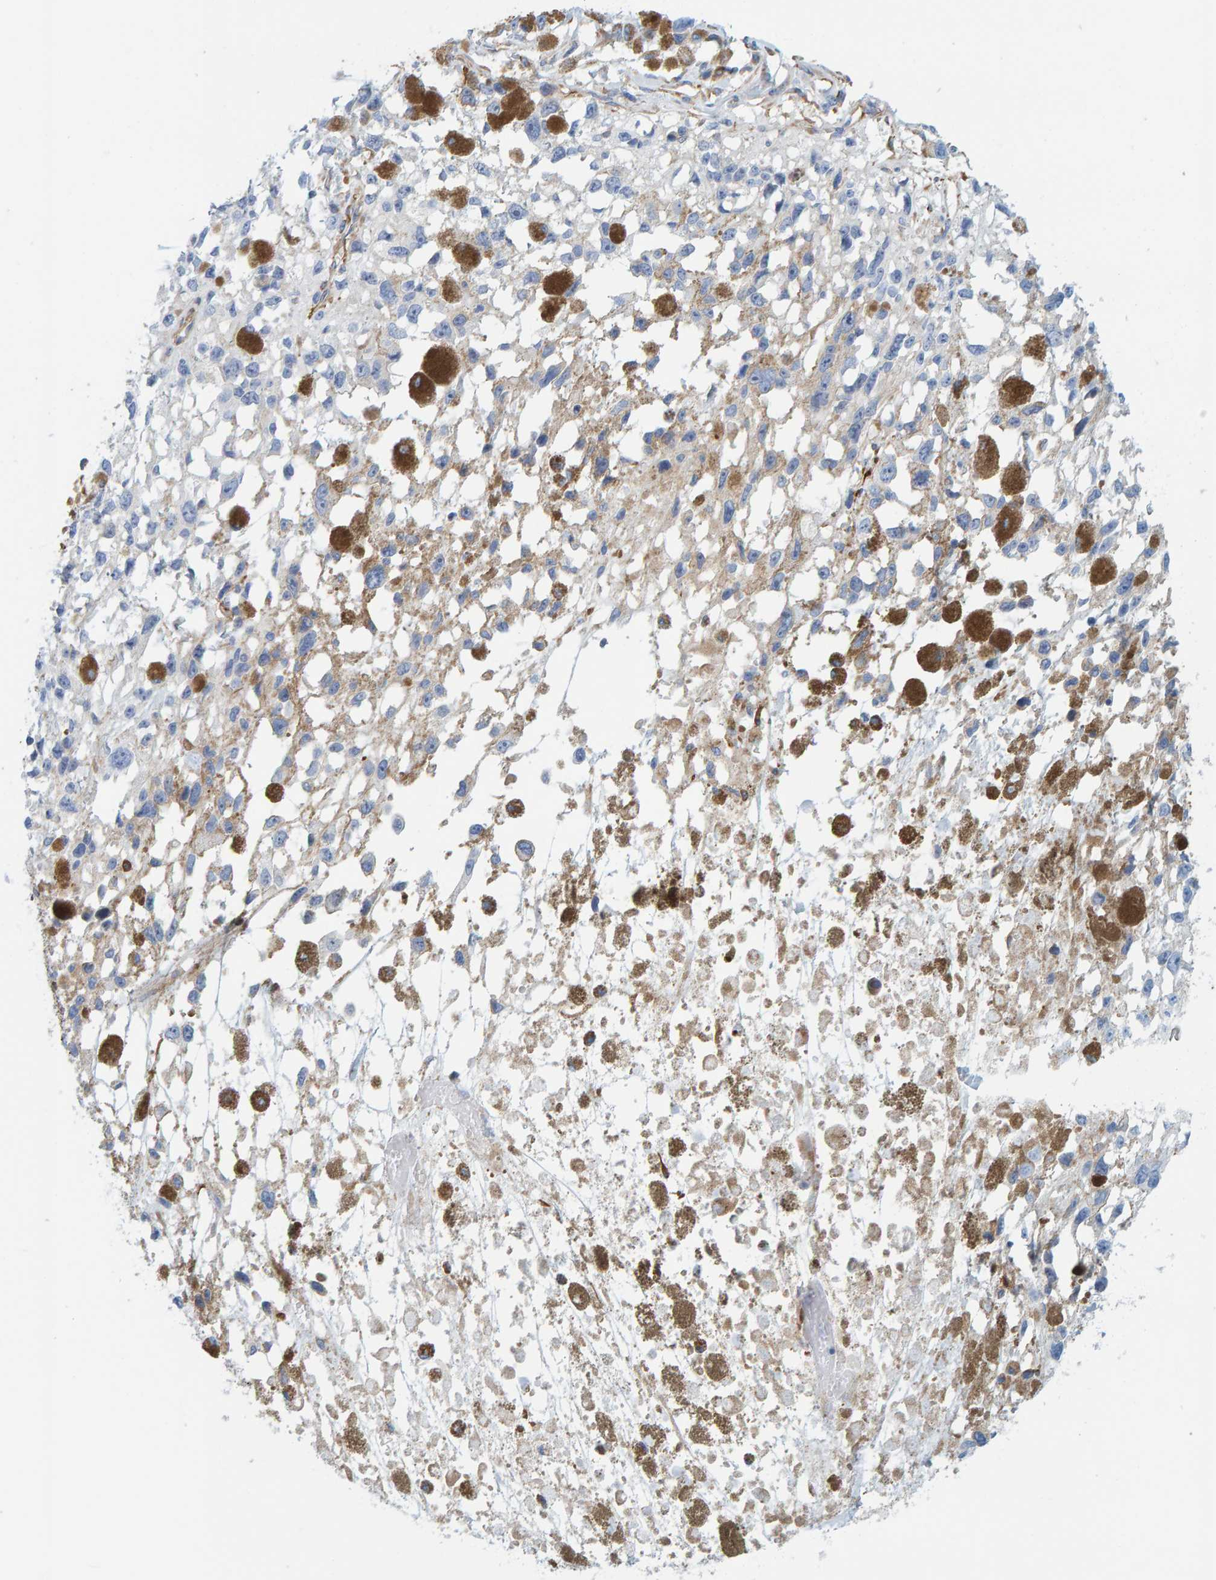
{"staining": {"intensity": "negative", "quantity": "none", "location": "none"}, "tissue": "melanoma", "cell_type": "Tumor cells", "image_type": "cancer", "snomed": [{"axis": "morphology", "description": "Malignant melanoma, Metastatic site"}, {"axis": "topography", "description": "Lymph node"}], "caption": "A high-resolution image shows IHC staining of malignant melanoma (metastatic site), which displays no significant expression in tumor cells.", "gene": "MAP1B", "patient": {"sex": "male", "age": 59}}